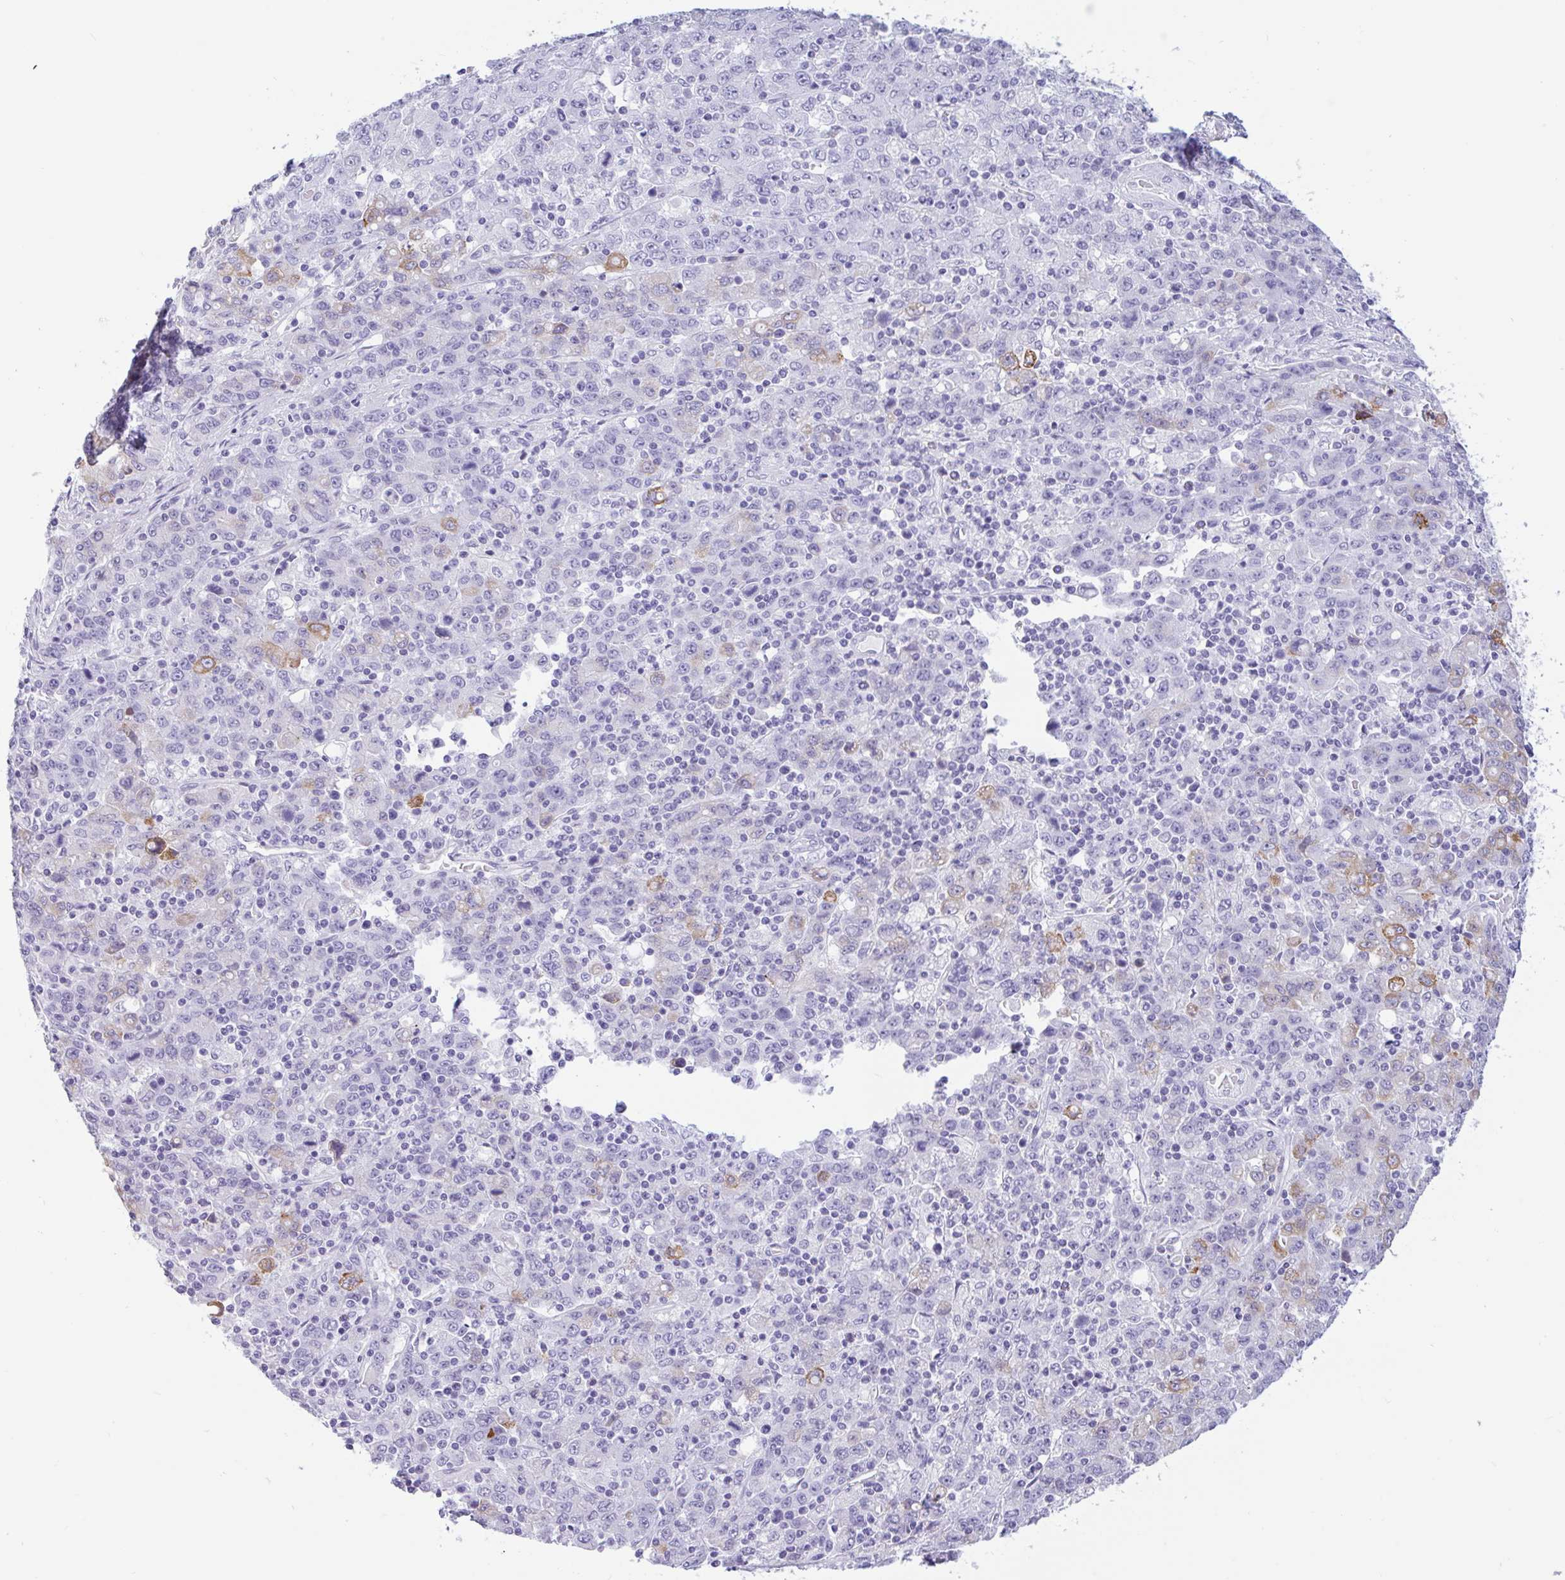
{"staining": {"intensity": "moderate", "quantity": "<25%", "location": "cytoplasmic/membranous"}, "tissue": "stomach cancer", "cell_type": "Tumor cells", "image_type": "cancer", "snomed": [{"axis": "morphology", "description": "Adenocarcinoma, NOS"}, {"axis": "topography", "description": "Stomach, upper"}], "caption": "Adenocarcinoma (stomach) tissue reveals moderate cytoplasmic/membranous expression in about <25% of tumor cells", "gene": "CTSE", "patient": {"sex": "male", "age": 69}}